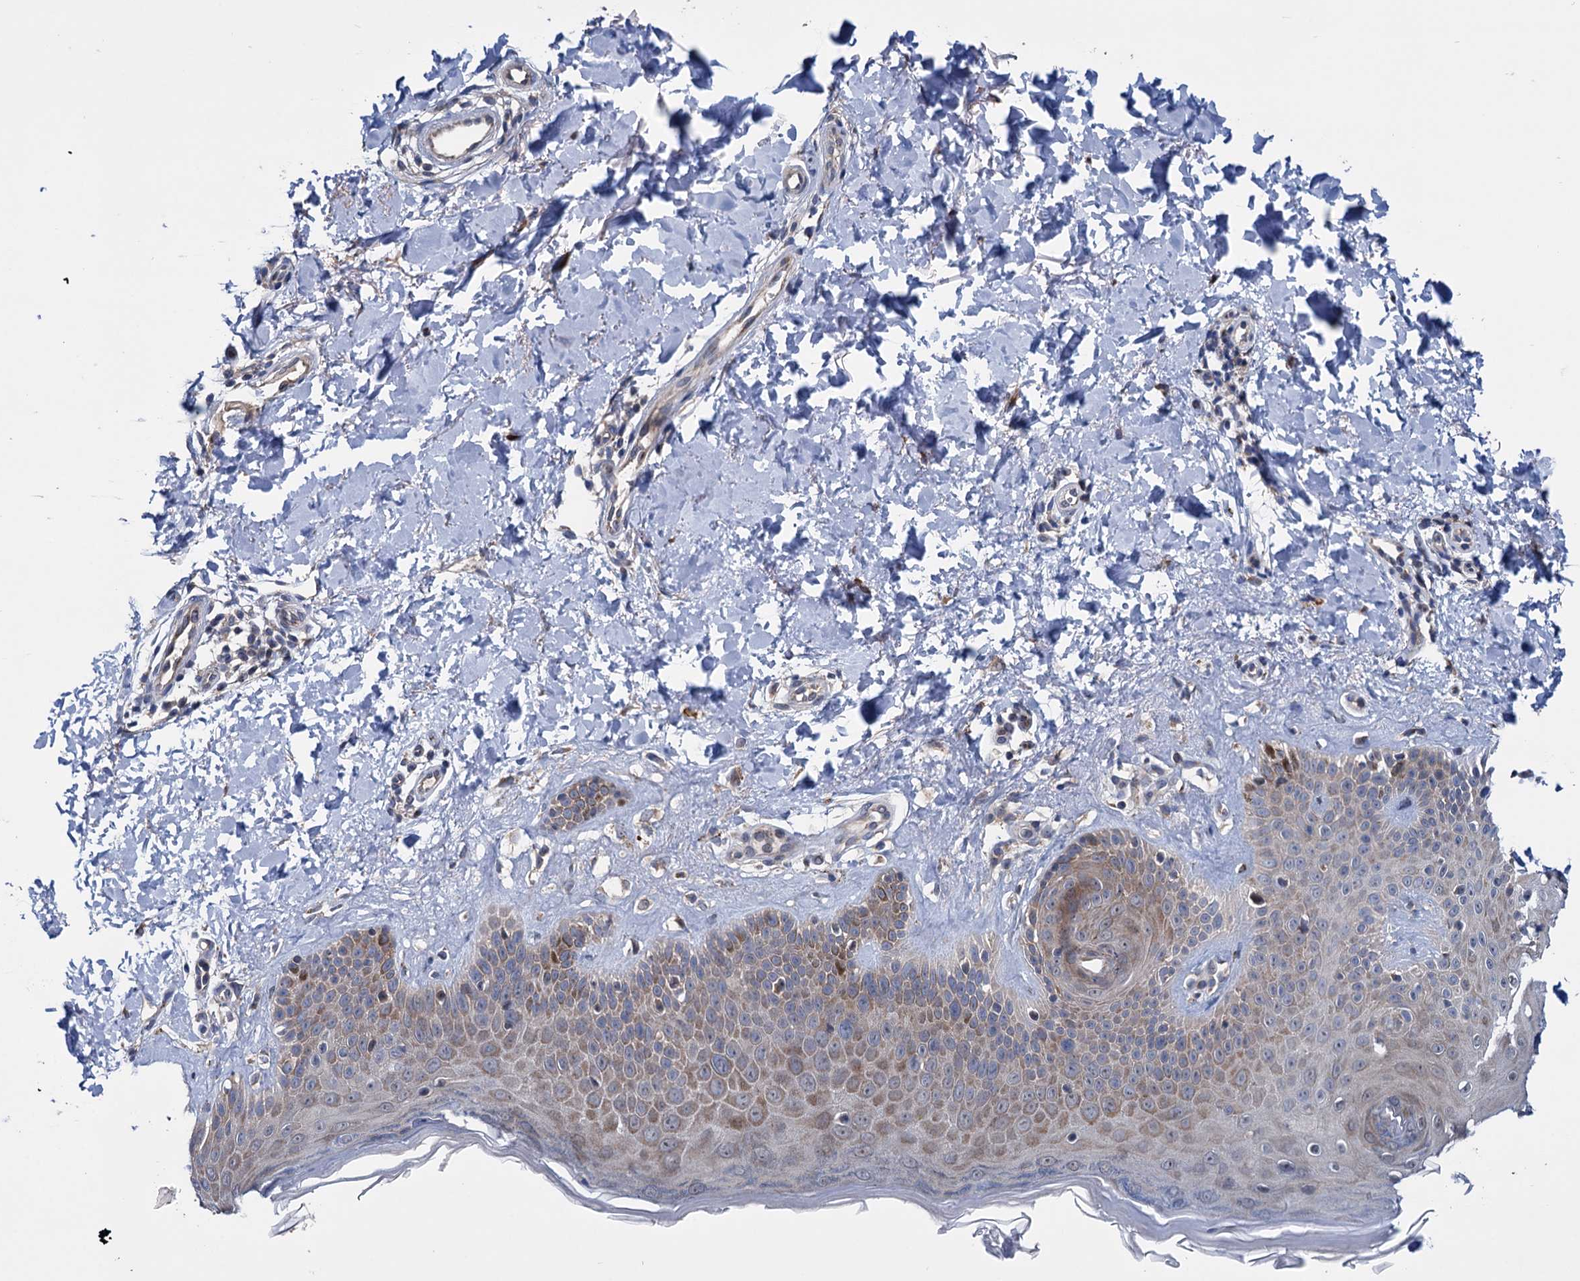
{"staining": {"intensity": "negative", "quantity": "none", "location": "none"}, "tissue": "skin", "cell_type": "Fibroblasts", "image_type": "normal", "snomed": [{"axis": "morphology", "description": "Normal tissue, NOS"}, {"axis": "topography", "description": "Skin"}], "caption": "DAB (3,3'-diaminobenzidine) immunohistochemical staining of normal skin displays no significant positivity in fibroblasts. The staining was performed using DAB to visualize the protein expression in brown, while the nuclei were stained in blue with hematoxylin (Magnification: 20x).", "gene": "EYA4", "patient": {"sex": "male", "age": 52}}